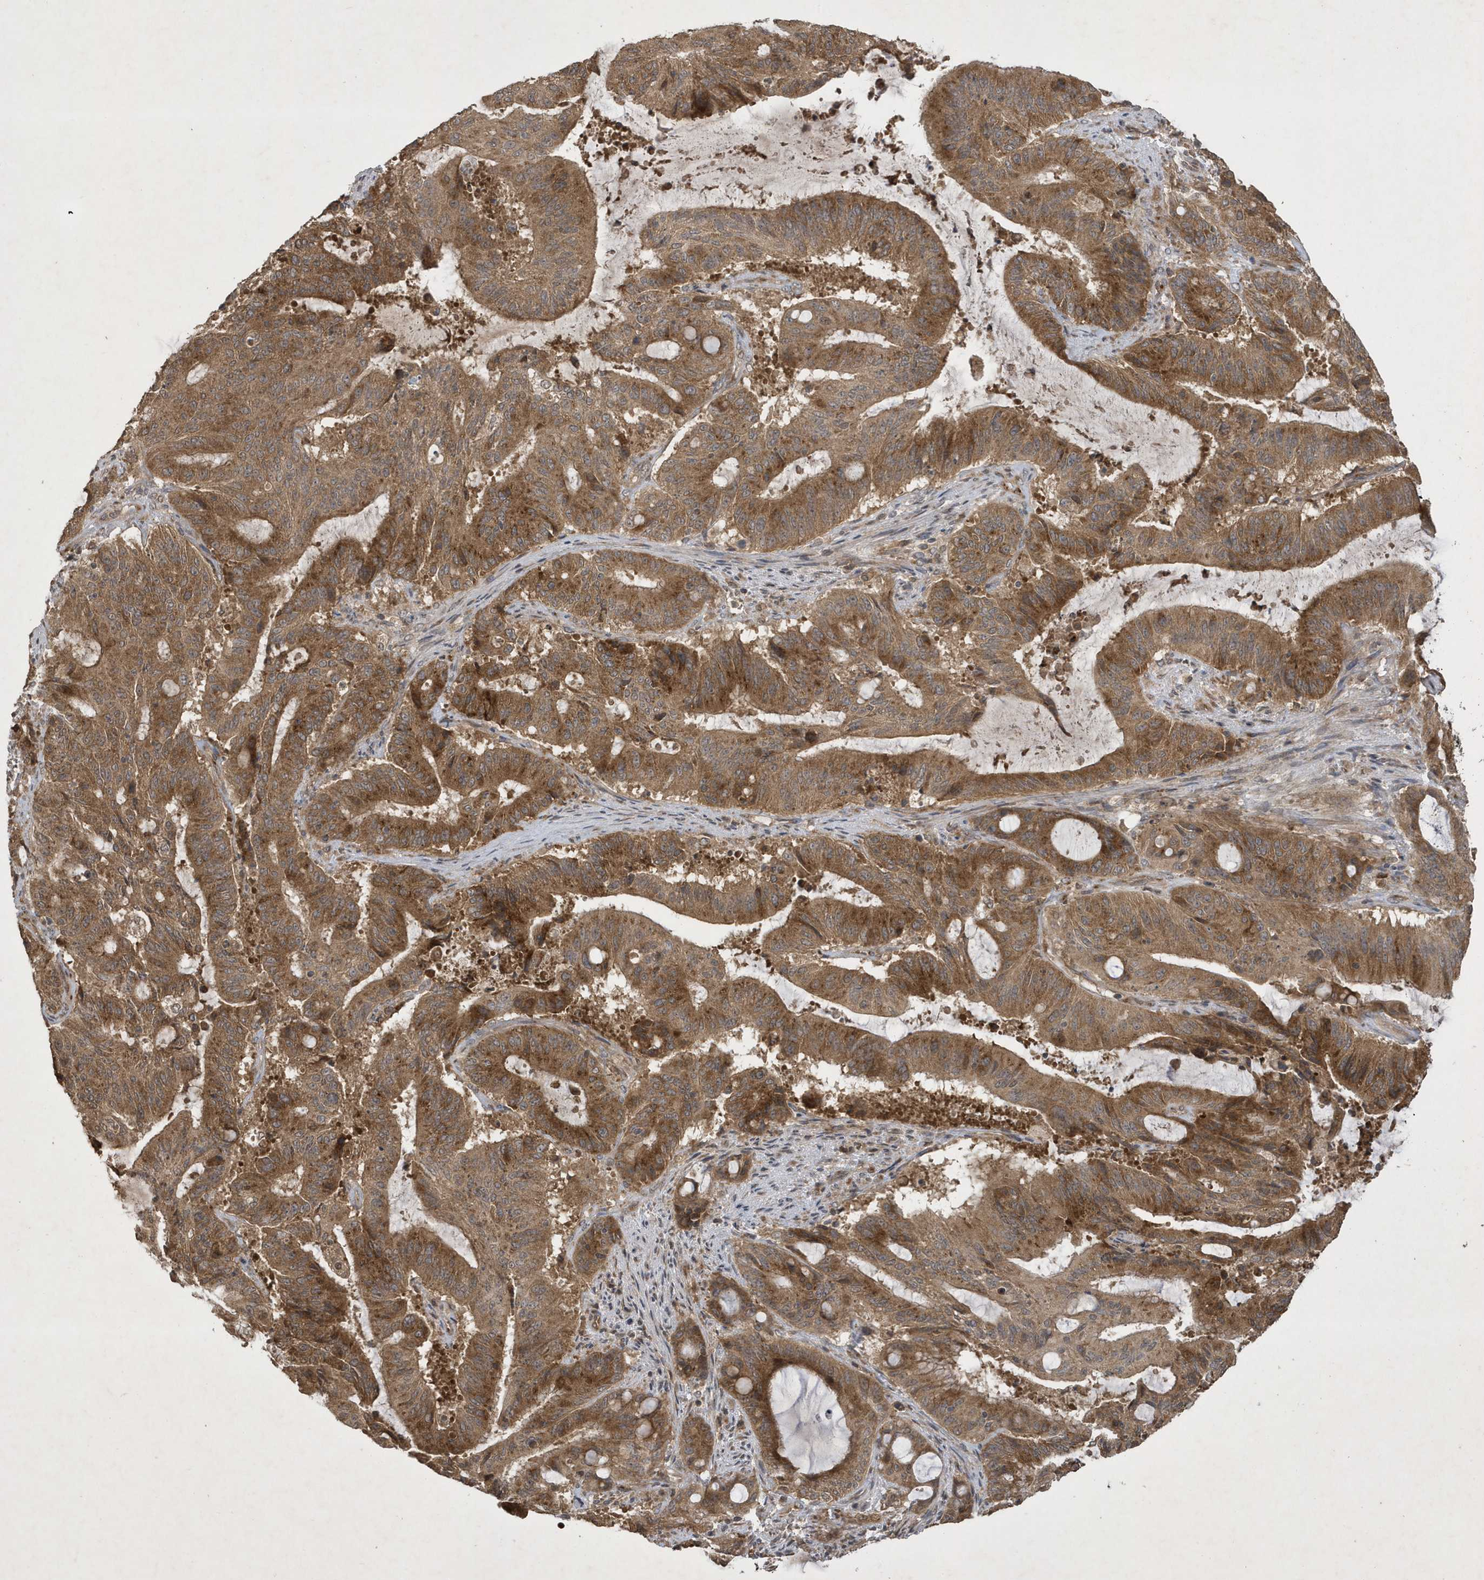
{"staining": {"intensity": "moderate", "quantity": ">75%", "location": "cytoplasmic/membranous"}, "tissue": "liver cancer", "cell_type": "Tumor cells", "image_type": "cancer", "snomed": [{"axis": "morphology", "description": "Normal tissue, NOS"}, {"axis": "morphology", "description": "Cholangiocarcinoma"}, {"axis": "topography", "description": "Liver"}, {"axis": "topography", "description": "Peripheral nerve tissue"}], "caption": "Liver cancer (cholangiocarcinoma) stained with DAB (3,3'-diaminobenzidine) IHC displays medium levels of moderate cytoplasmic/membranous positivity in about >75% of tumor cells. The staining is performed using DAB (3,3'-diaminobenzidine) brown chromogen to label protein expression. The nuclei are counter-stained blue using hematoxylin.", "gene": "STX10", "patient": {"sex": "female", "age": 73}}